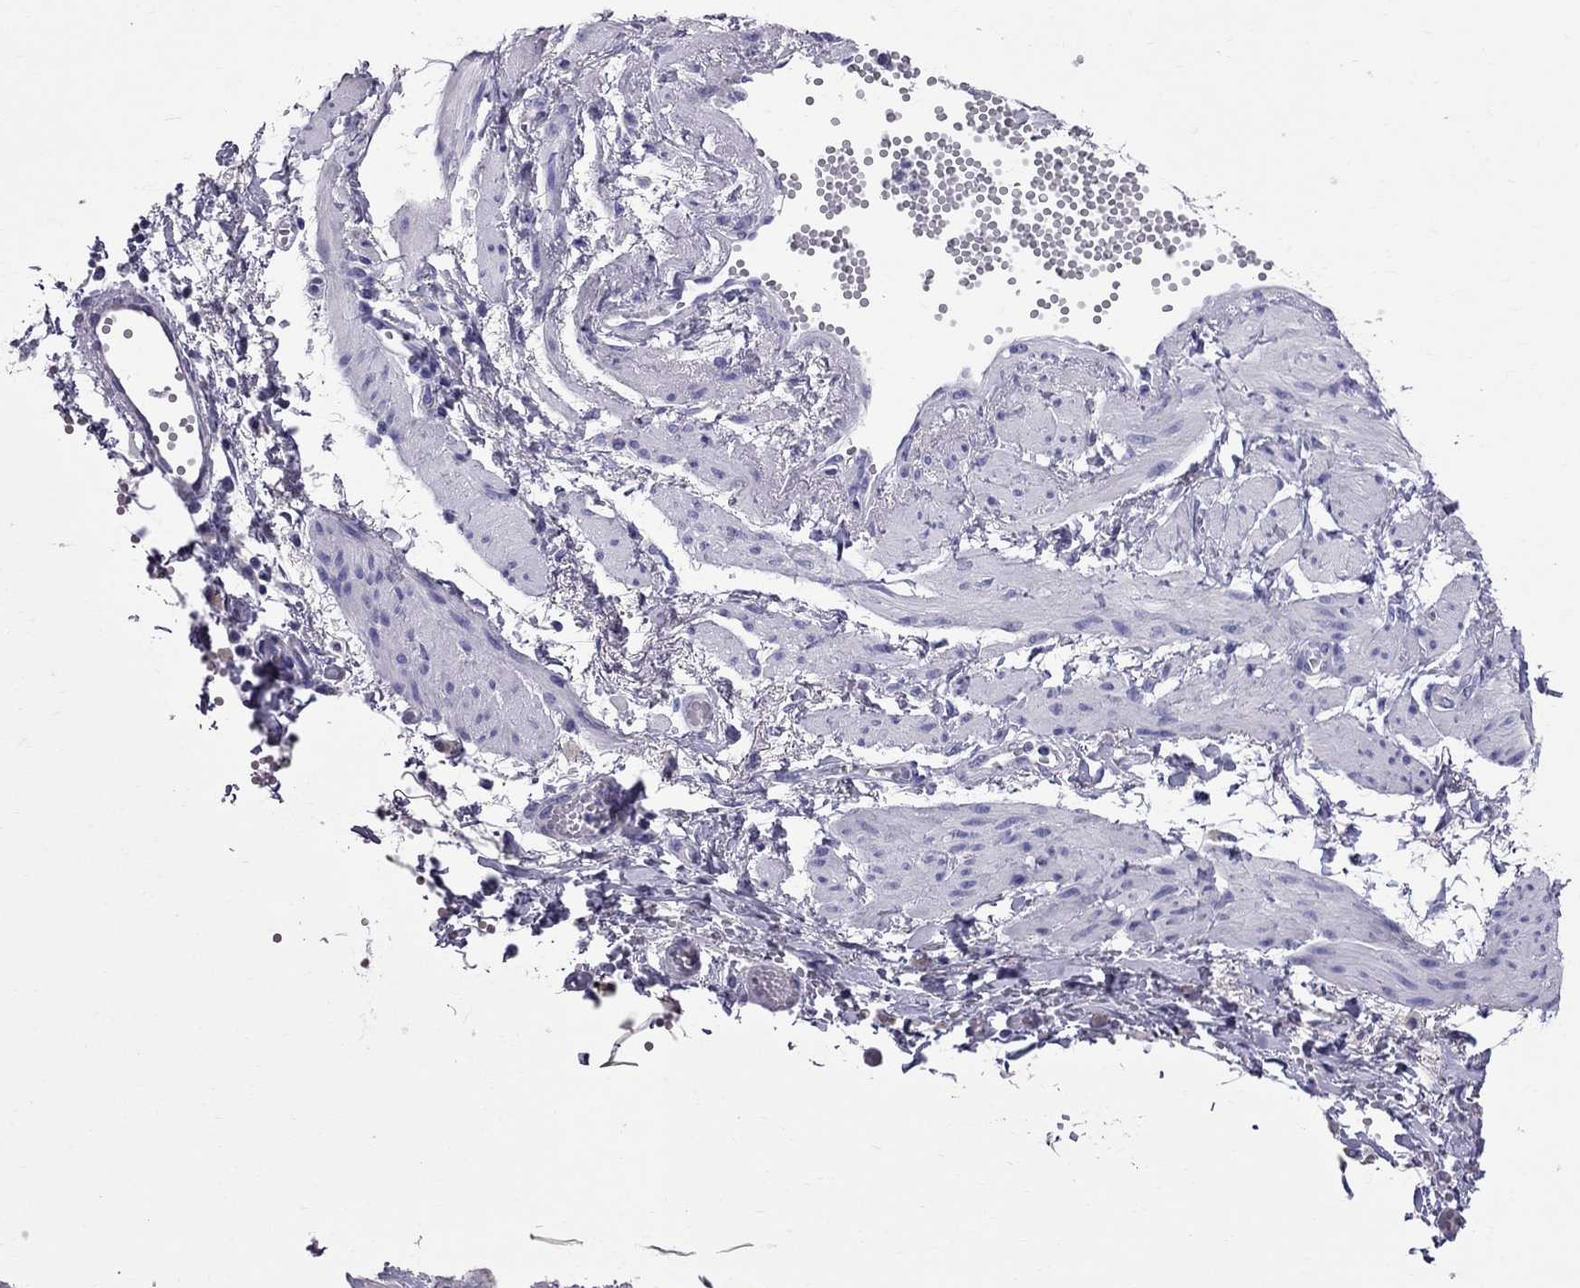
{"staining": {"intensity": "negative", "quantity": "none", "location": "none"}, "tissue": "ovarian cancer", "cell_type": "Tumor cells", "image_type": "cancer", "snomed": [{"axis": "morphology", "description": "Cystadenocarcinoma, serous, NOS"}, {"axis": "topography", "description": "Ovary"}], "caption": "IHC image of ovarian cancer (serous cystadenocarcinoma) stained for a protein (brown), which reveals no expression in tumor cells.", "gene": "TTLL13", "patient": {"sex": "female", "age": 67}}